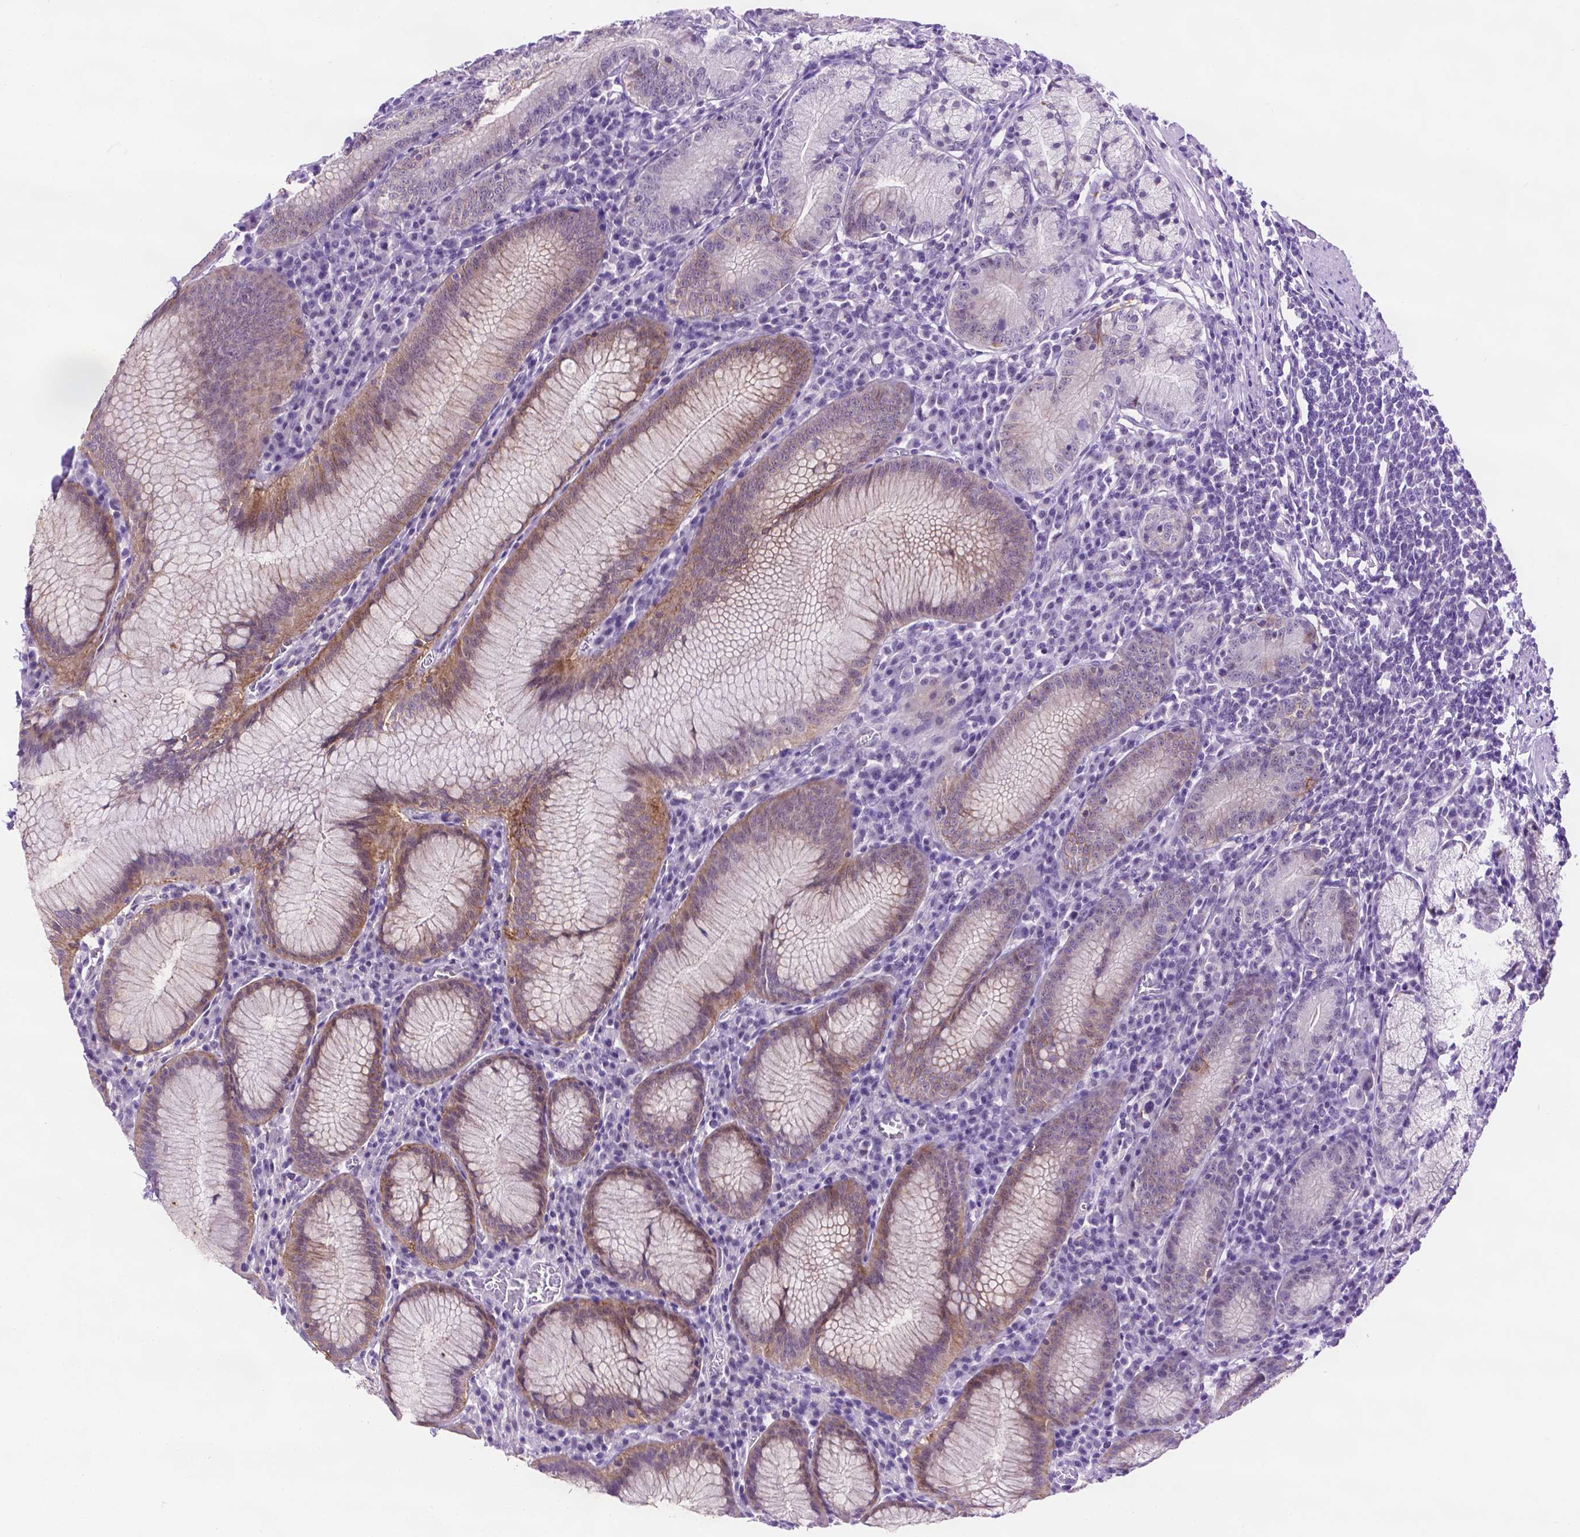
{"staining": {"intensity": "weak", "quantity": "25%-75%", "location": "cytoplasmic/membranous"}, "tissue": "stomach", "cell_type": "Glandular cells", "image_type": "normal", "snomed": [{"axis": "morphology", "description": "Normal tissue, NOS"}, {"axis": "topography", "description": "Stomach"}], "caption": "Weak cytoplasmic/membranous expression is appreciated in about 25%-75% of glandular cells in benign stomach. (Brightfield microscopy of DAB IHC at high magnification).", "gene": "TACSTD2", "patient": {"sex": "male", "age": 55}}